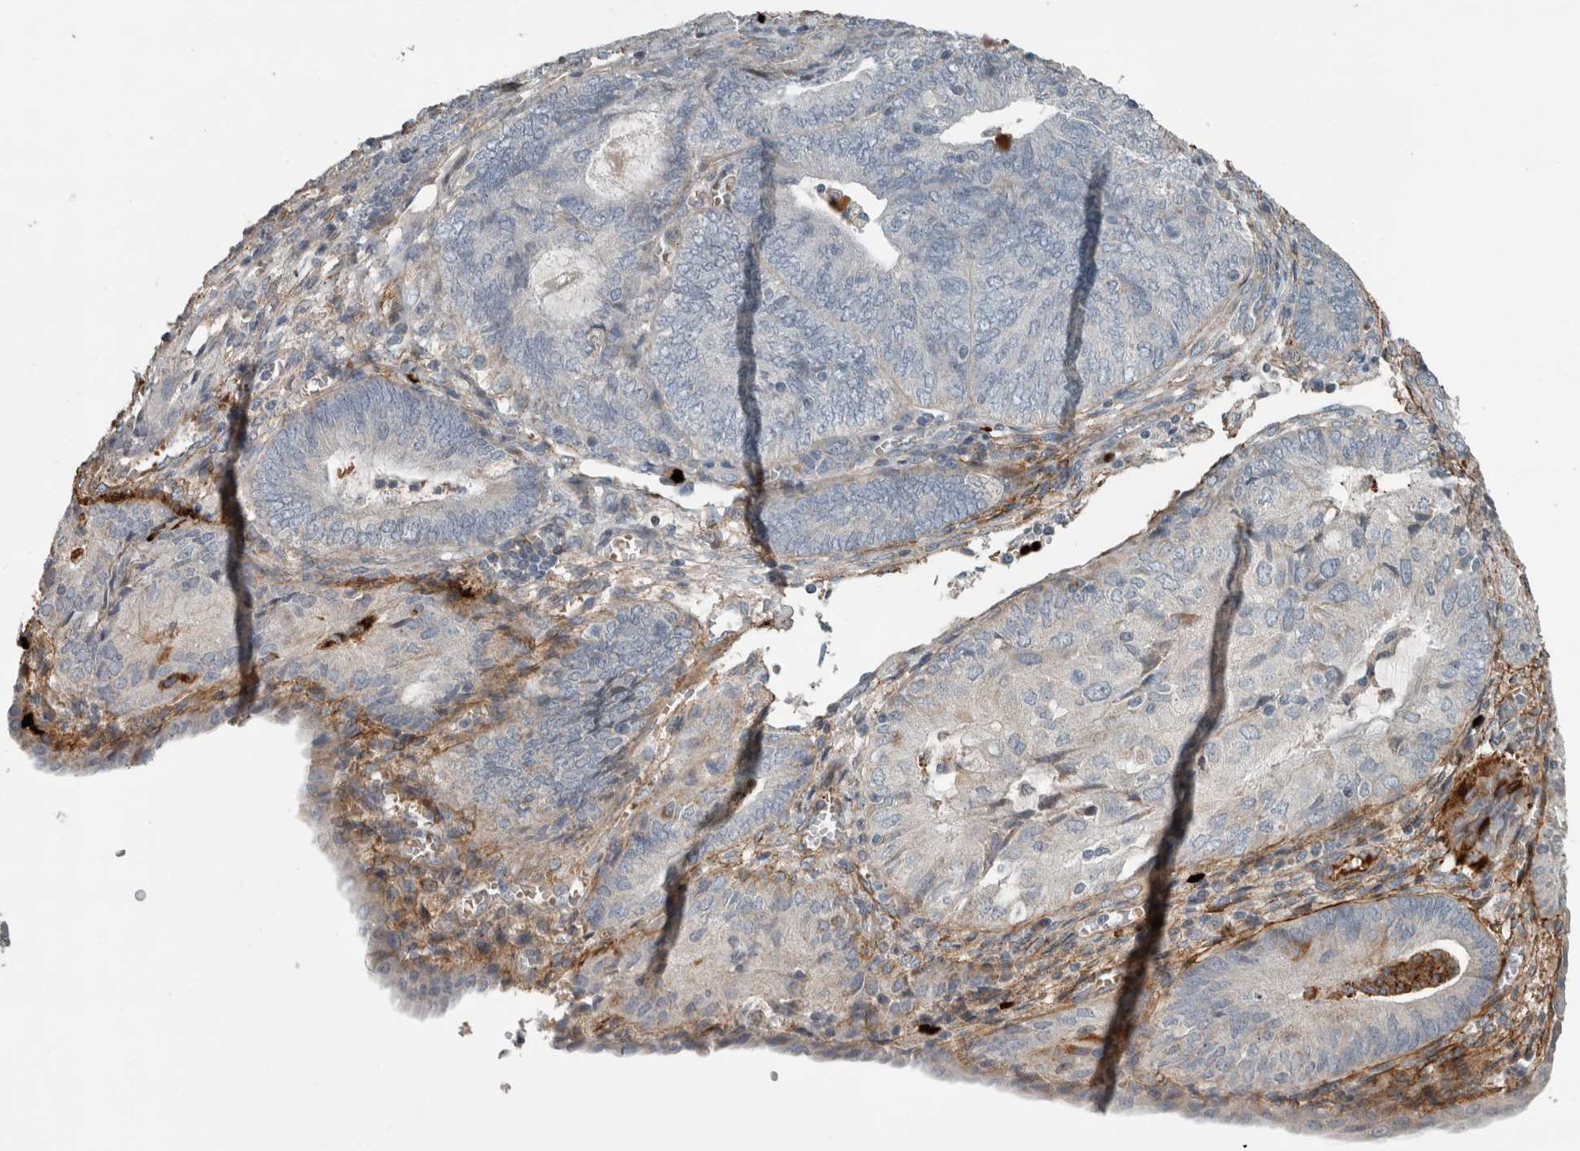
{"staining": {"intensity": "negative", "quantity": "none", "location": "none"}, "tissue": "endometrial cancer", "cell_type": "Tumor cells", "image_type": "cancer", "snomed": [{"axis": "morphology", "description": "Adenocarcinoma, NOS"}, {"axis": "topography", "description": "Endometrium"}], "caption": "A high-resolution micrograph shows IHC staining of endometrial cancer (adenocarcinoma), which reveals no significant positivity in tumor cells.", "gene": "FN1", "patient": {"sex": "female", "age": 81}}